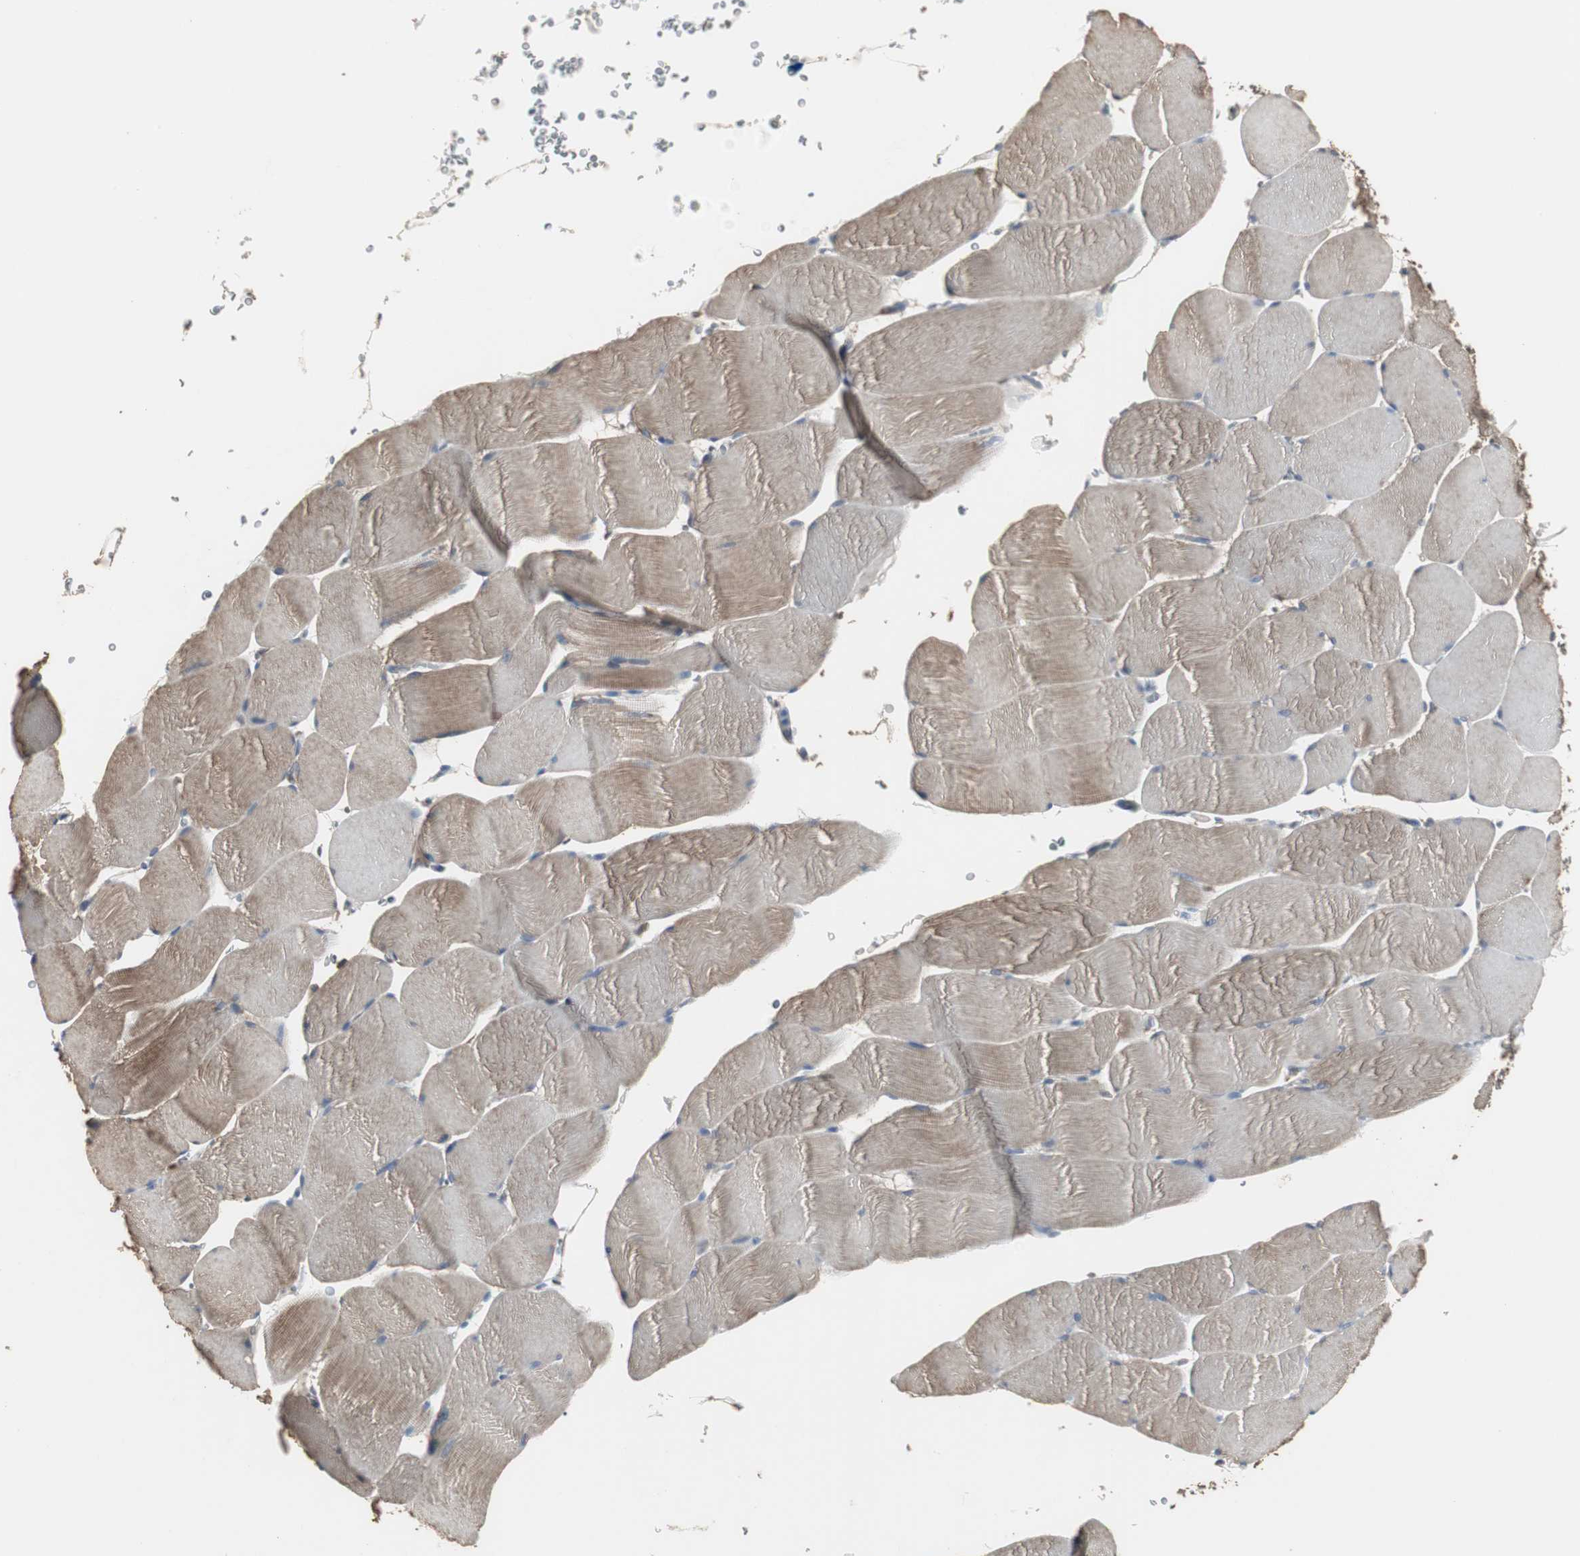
{"staining": {"intensity": "moderate", "quantity": "25%-75%", "location": "cytoplasmic/membranous"}, "tissue": "skeletal muscle", "cell_type": "Myocytes", "image_type": "normal", "snomed": [{"axis": "morphology", "description": "Normal tissue, NOS"}, {"axis": "topography", "description": "Skeletal muscle"}], "caption": "Unremarkable skeletal muscle displays moderate cytoplasmic/membranous expression in about 25%-75% of myocytes, visualized by immunohistochemistry. (brown staining indicates protein expression, while blue staining denotes nuclei).", "gene": "HPRT1", "patient": {"sex": "male", "age": 62}}